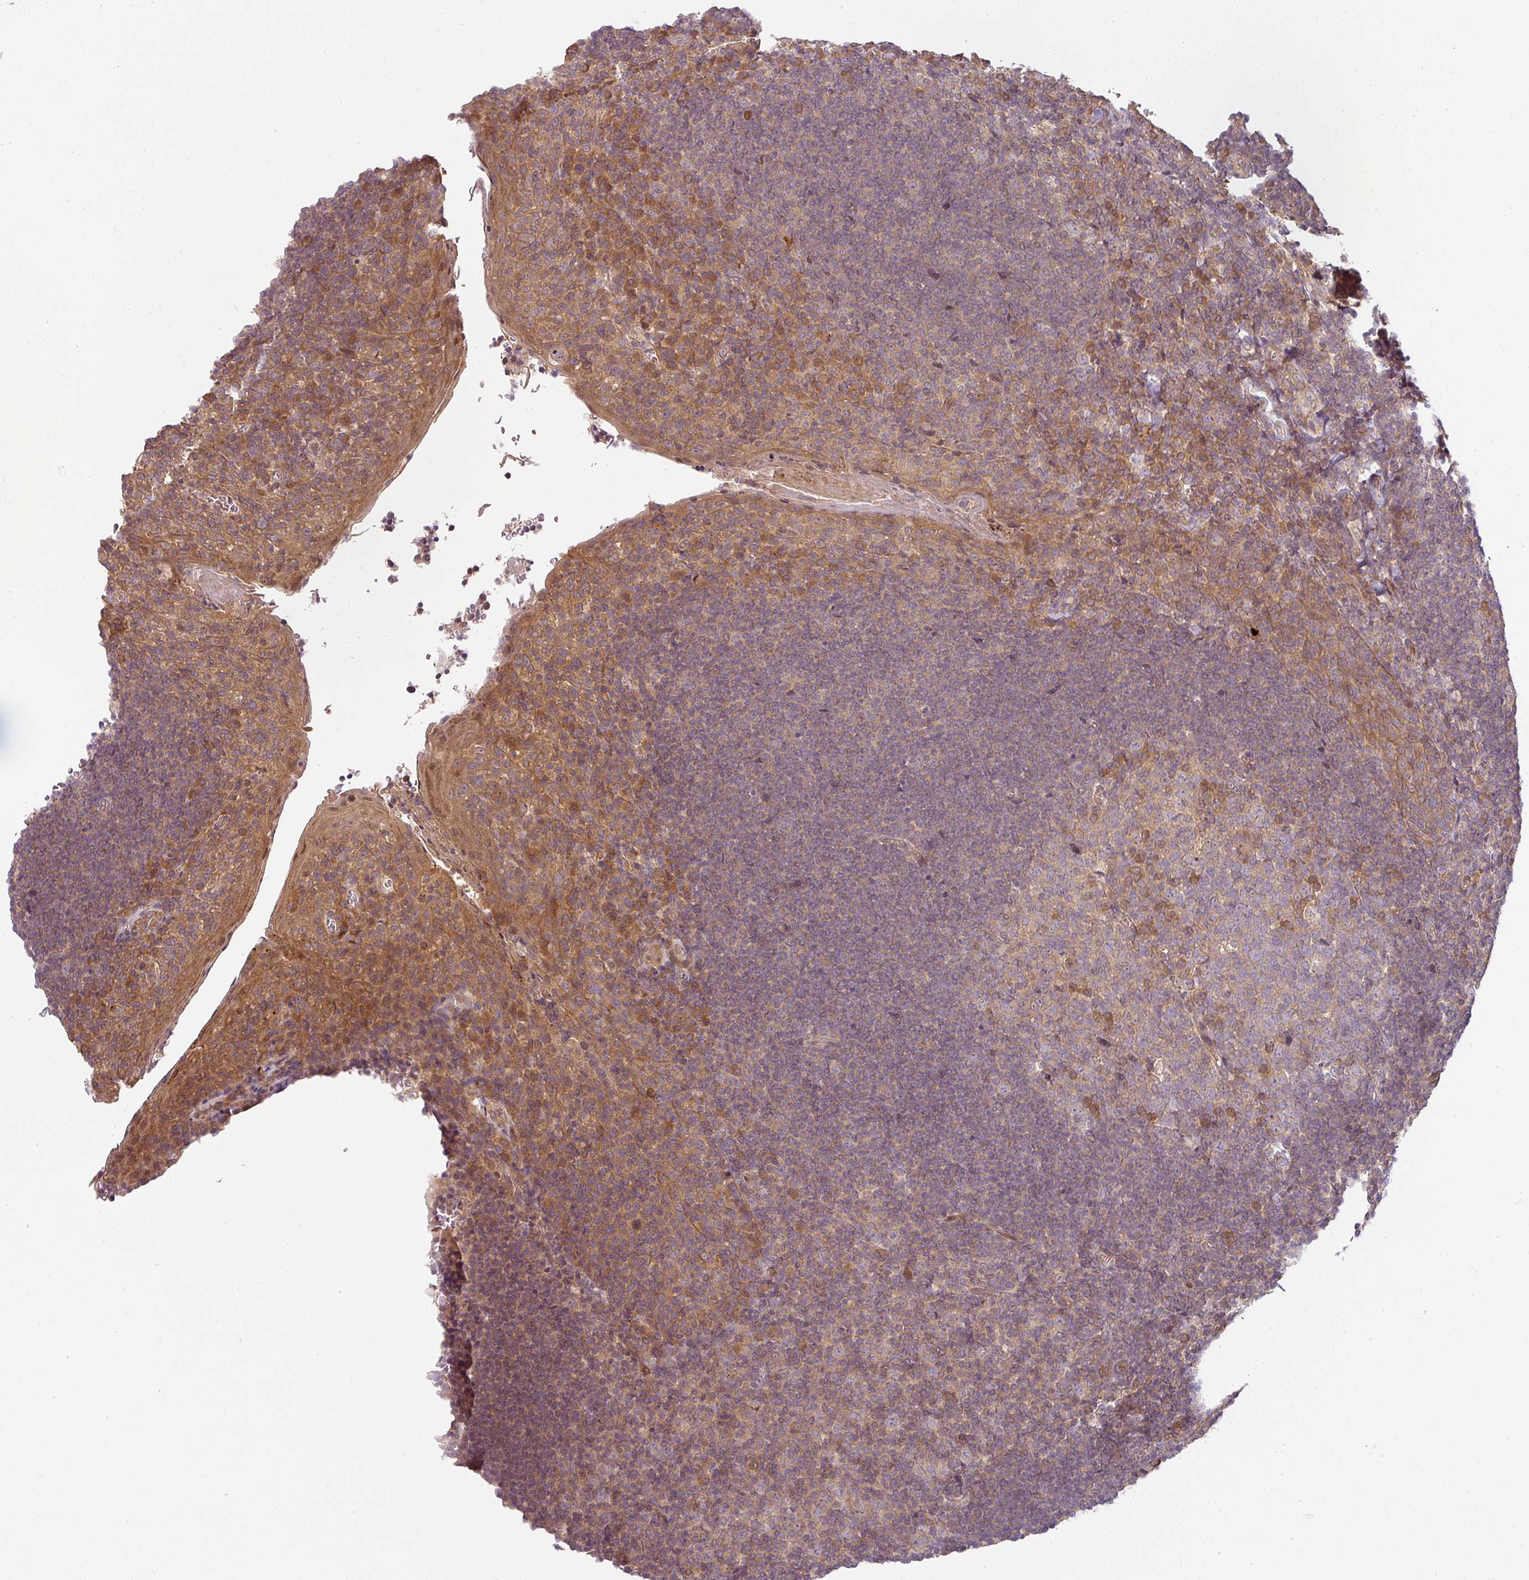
{"staining": {"intensity": "moderate", "quantity": "<25%", "location": "cytoplasmic/membranous"}, "tissue": "tonsil", "cell_type": "Germinal center cells", "image_type": "normal", "snomed": [{"axis": "morphology", "description": "Normal tissue, NOS"}, {"axis": "topography", "description": "Tonsil"}], "caption": "A brown stain shows moderate cytoplasmic/membranous positivity of a protein in germinal center cells of normal human tonsil. The protein is stained brown, and the nuclei are stained in blue (DAB (3,3'-diaminobenzidine) IHC with brightfield microscopy, high magnification).", "gene": "RNF31", "patient": {"sex": "male", "age": 27}}